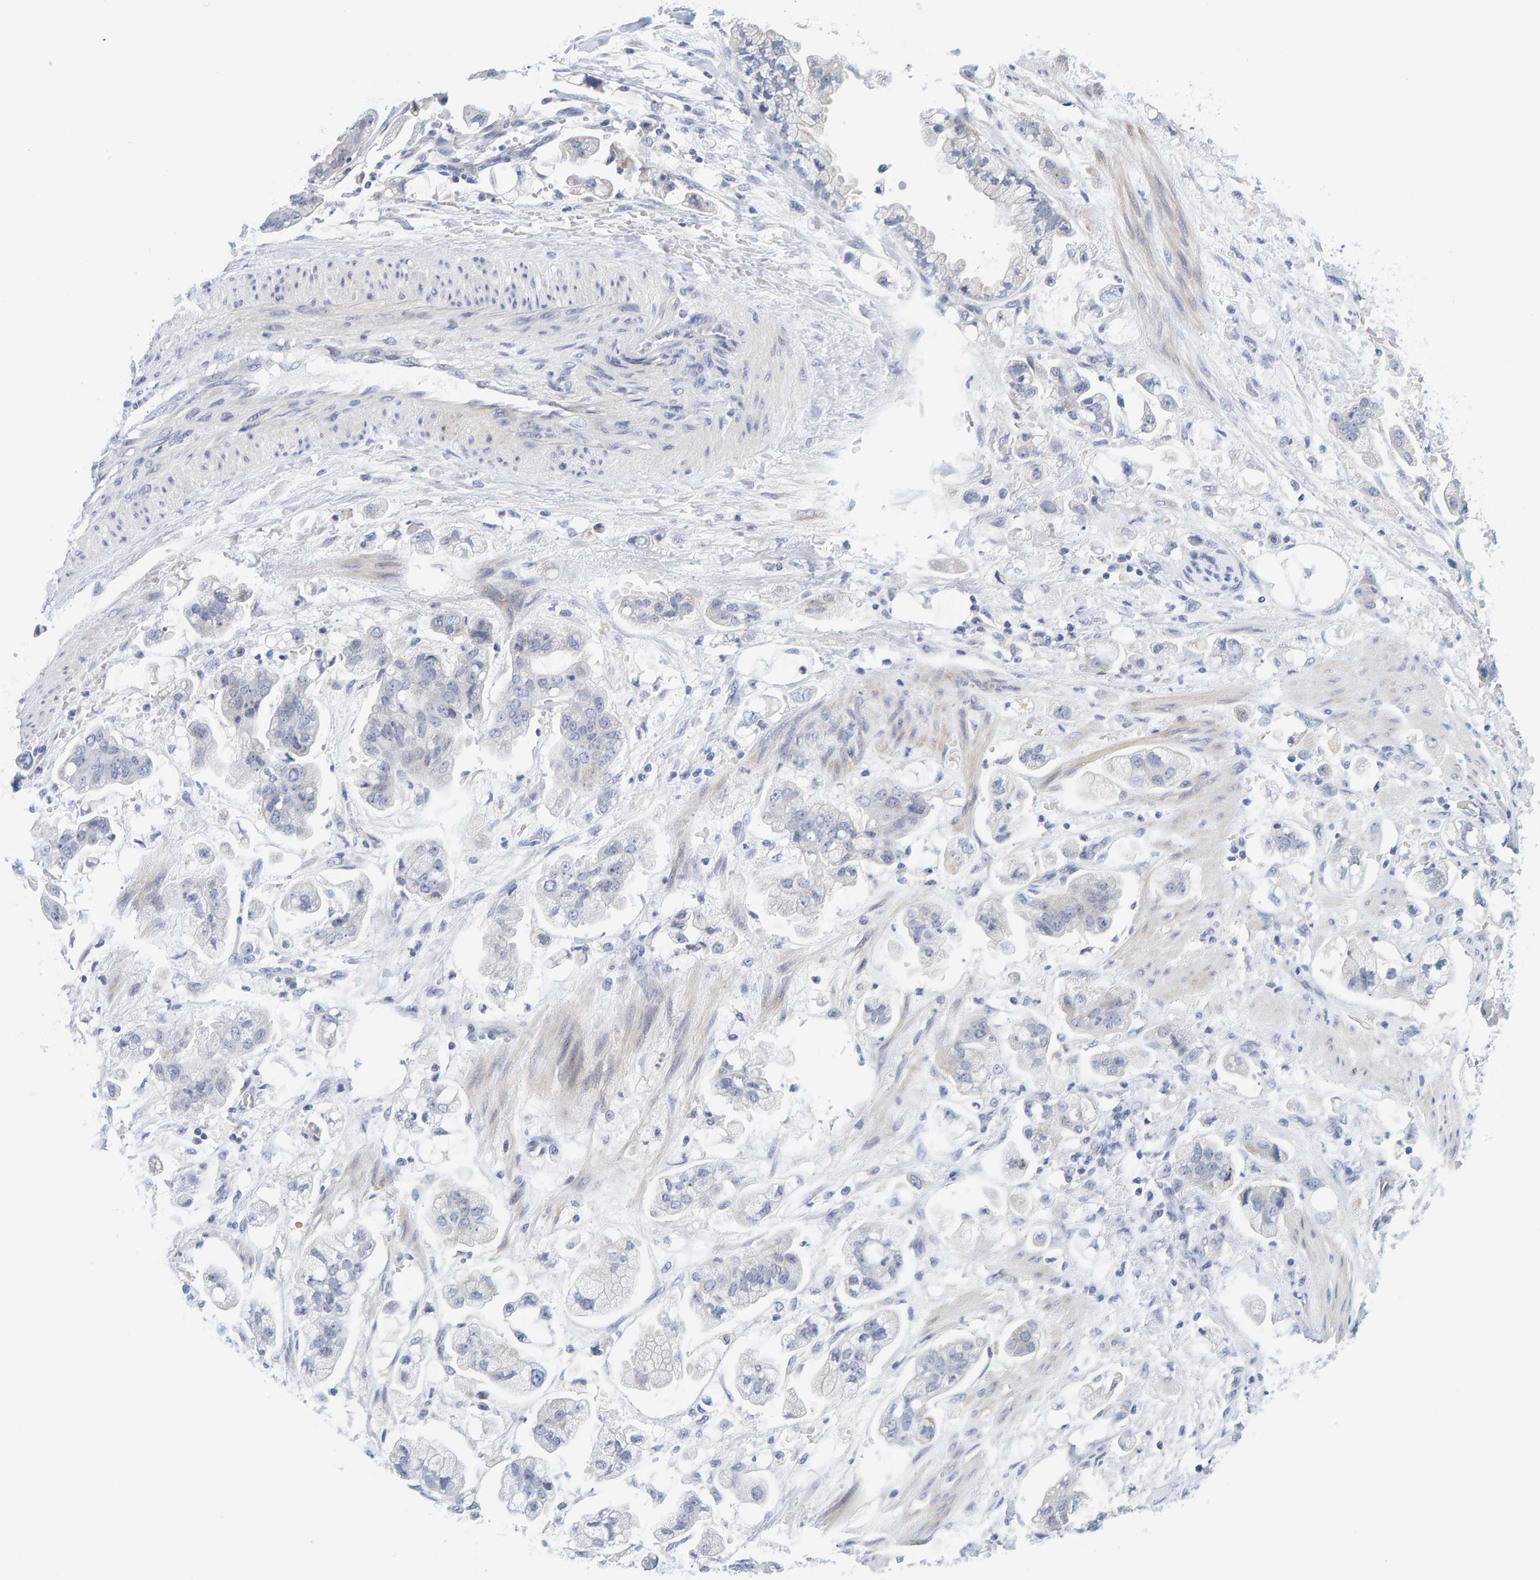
{"staining": {"intensity": "negative", "quantity": "none", "location": "none"}, "tissue": "stomach cancer", "cell_type": "Tumor cells", "image_type": "cancer", "snomed": [{"axis": "morphology", "description": "Adenocarcinoma, NOS"}, {"axis": "topography", "description": "Stomach"}], "caption": "Stomach cancer (adenocarcinoma) was stained to show a protein in brown. There is no significant positivity in tumor cells.", "gene": "MOG", "patient": {"sex": "male", "age": 62}}